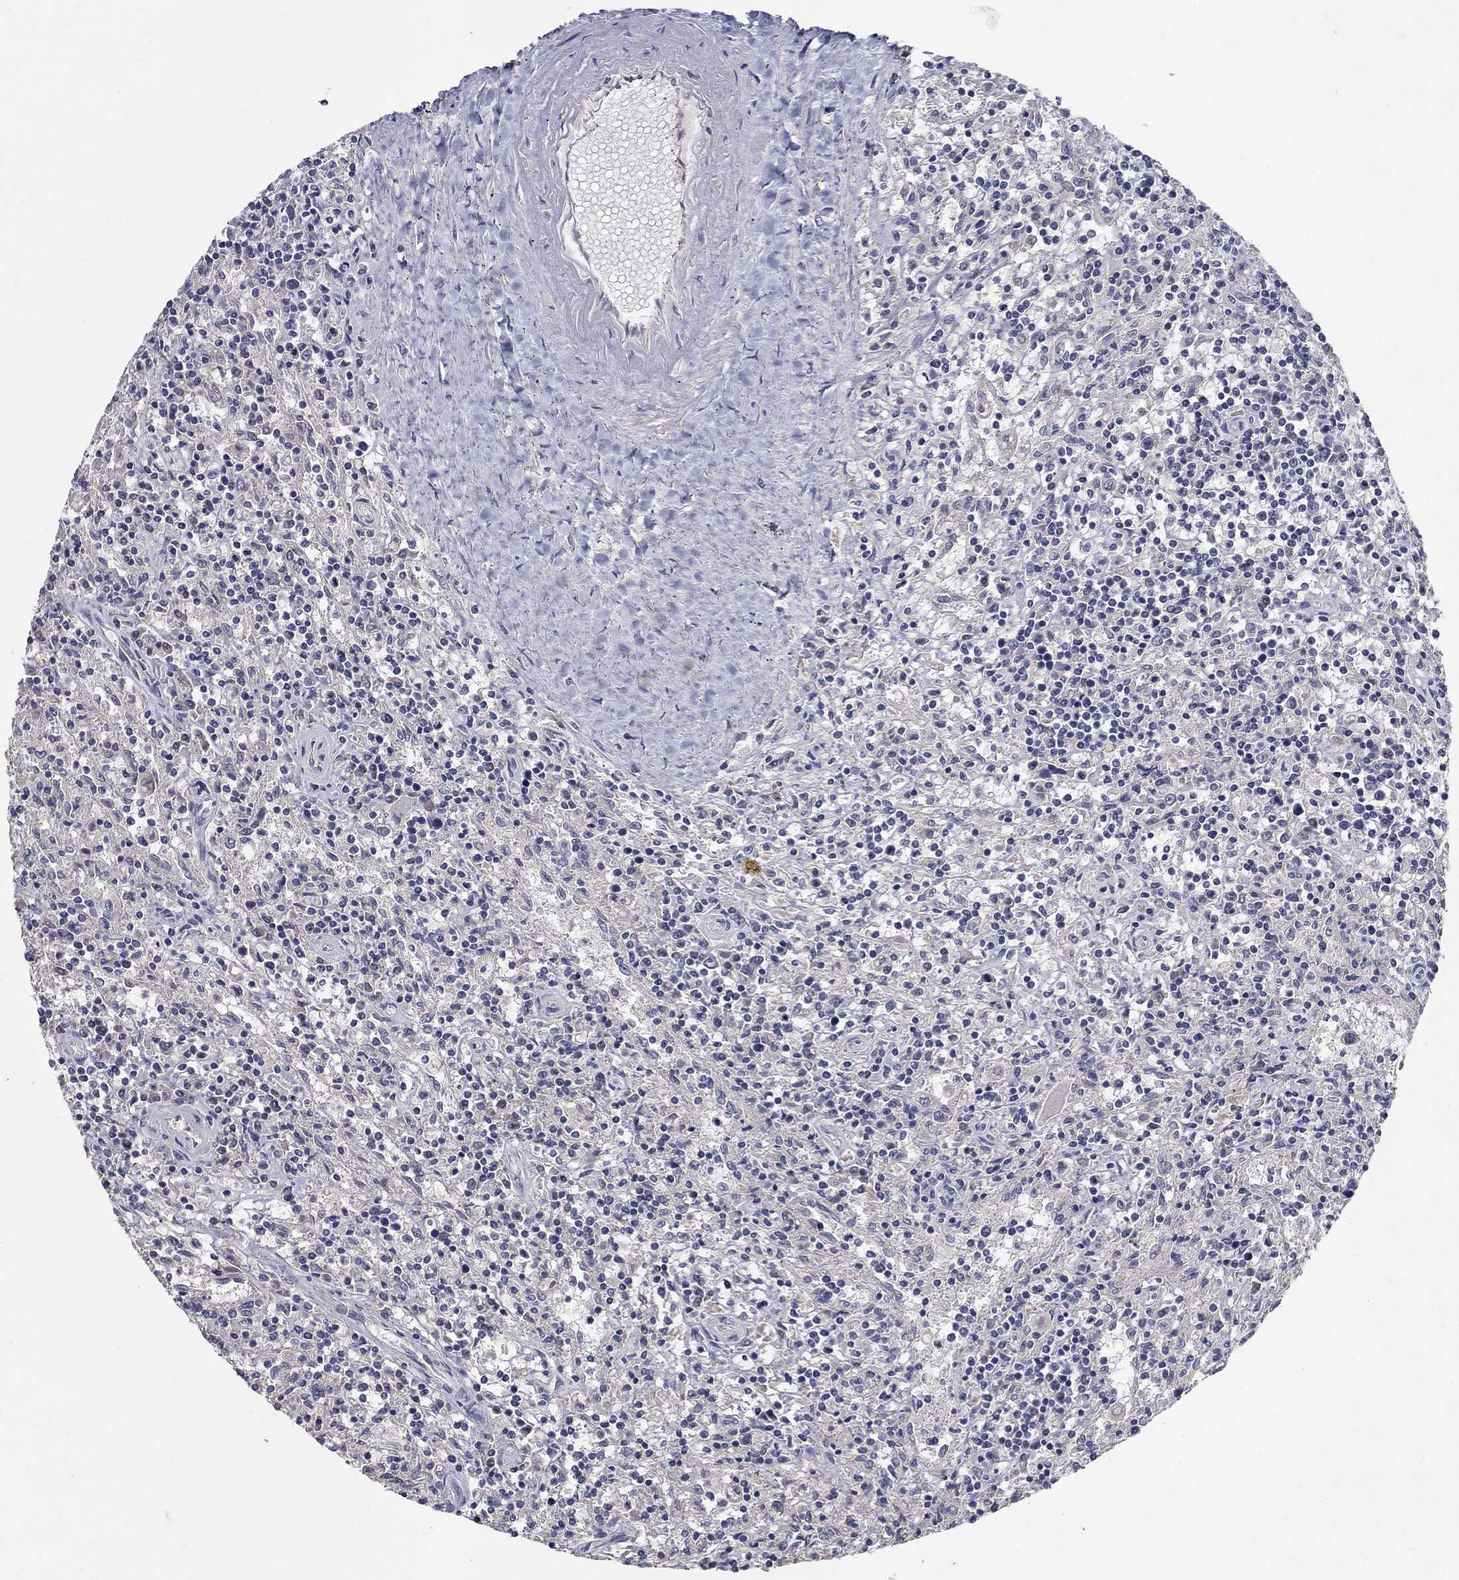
{"staining": {"intensity": "negative", "quantity": "none", "location": "none"}, "tissue": "lymphoma", "cell_type": "Tumor cells", "image_type": "cancer", "snomed": [{"axis": "morphology", "description": "Malignant lymphoma, non-Hodgkin's type, Low grade"}, {"axis": "topography", "description": "Spleen"}], "caption": "Tumor cells are negative for brown protein staining in low-grade malignant lymphoma, non-Hodgkin's type. (DAB (3,3'-diaminobenzidine) immunohistochemistry (IHC), high magnification).", "gene": "PROZ", "patient": {"sex": "male", "age": 62}}